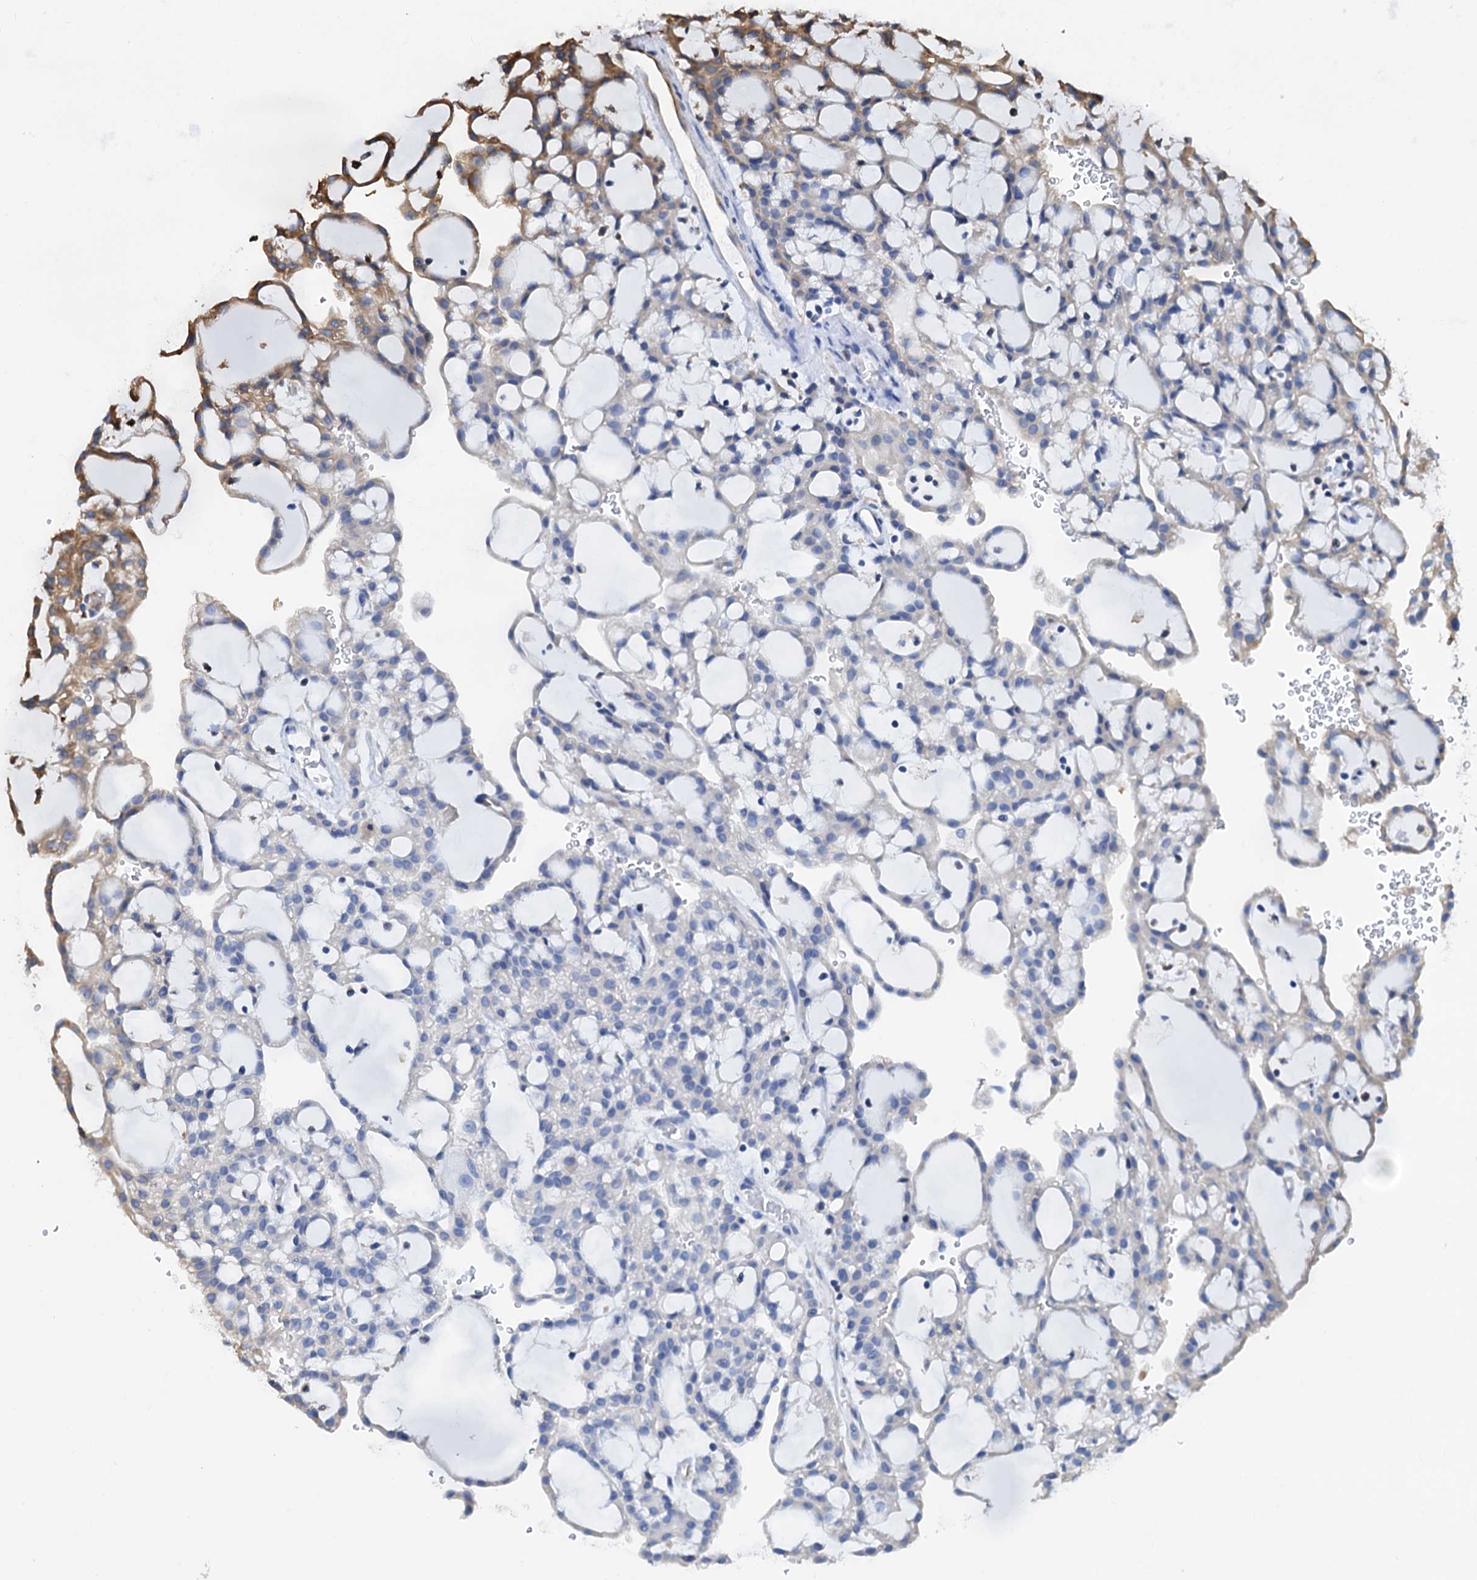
{"staining": {"intensity": "moderate", "quantity": "25%-75%", "location": "cytoplasmic/membranous"}, "tissue": "renal cancer", "cell_type": "Tumor cells", "image_type": "cancer", "snomed": [{"axis": "morphology", "description": "Adenocarcinoma, NOS"}, {"axis": "topography", "description": "Kidney"}], "caption": "Immunohistochemical staining of renal cancer exhibits medium levels of moderate cytoplasmic/membranous protein positivity in approximately 25%-75% of tumor cells.", "gene": "HSPA5", "patient": {"sex": "male", "age": 63}}